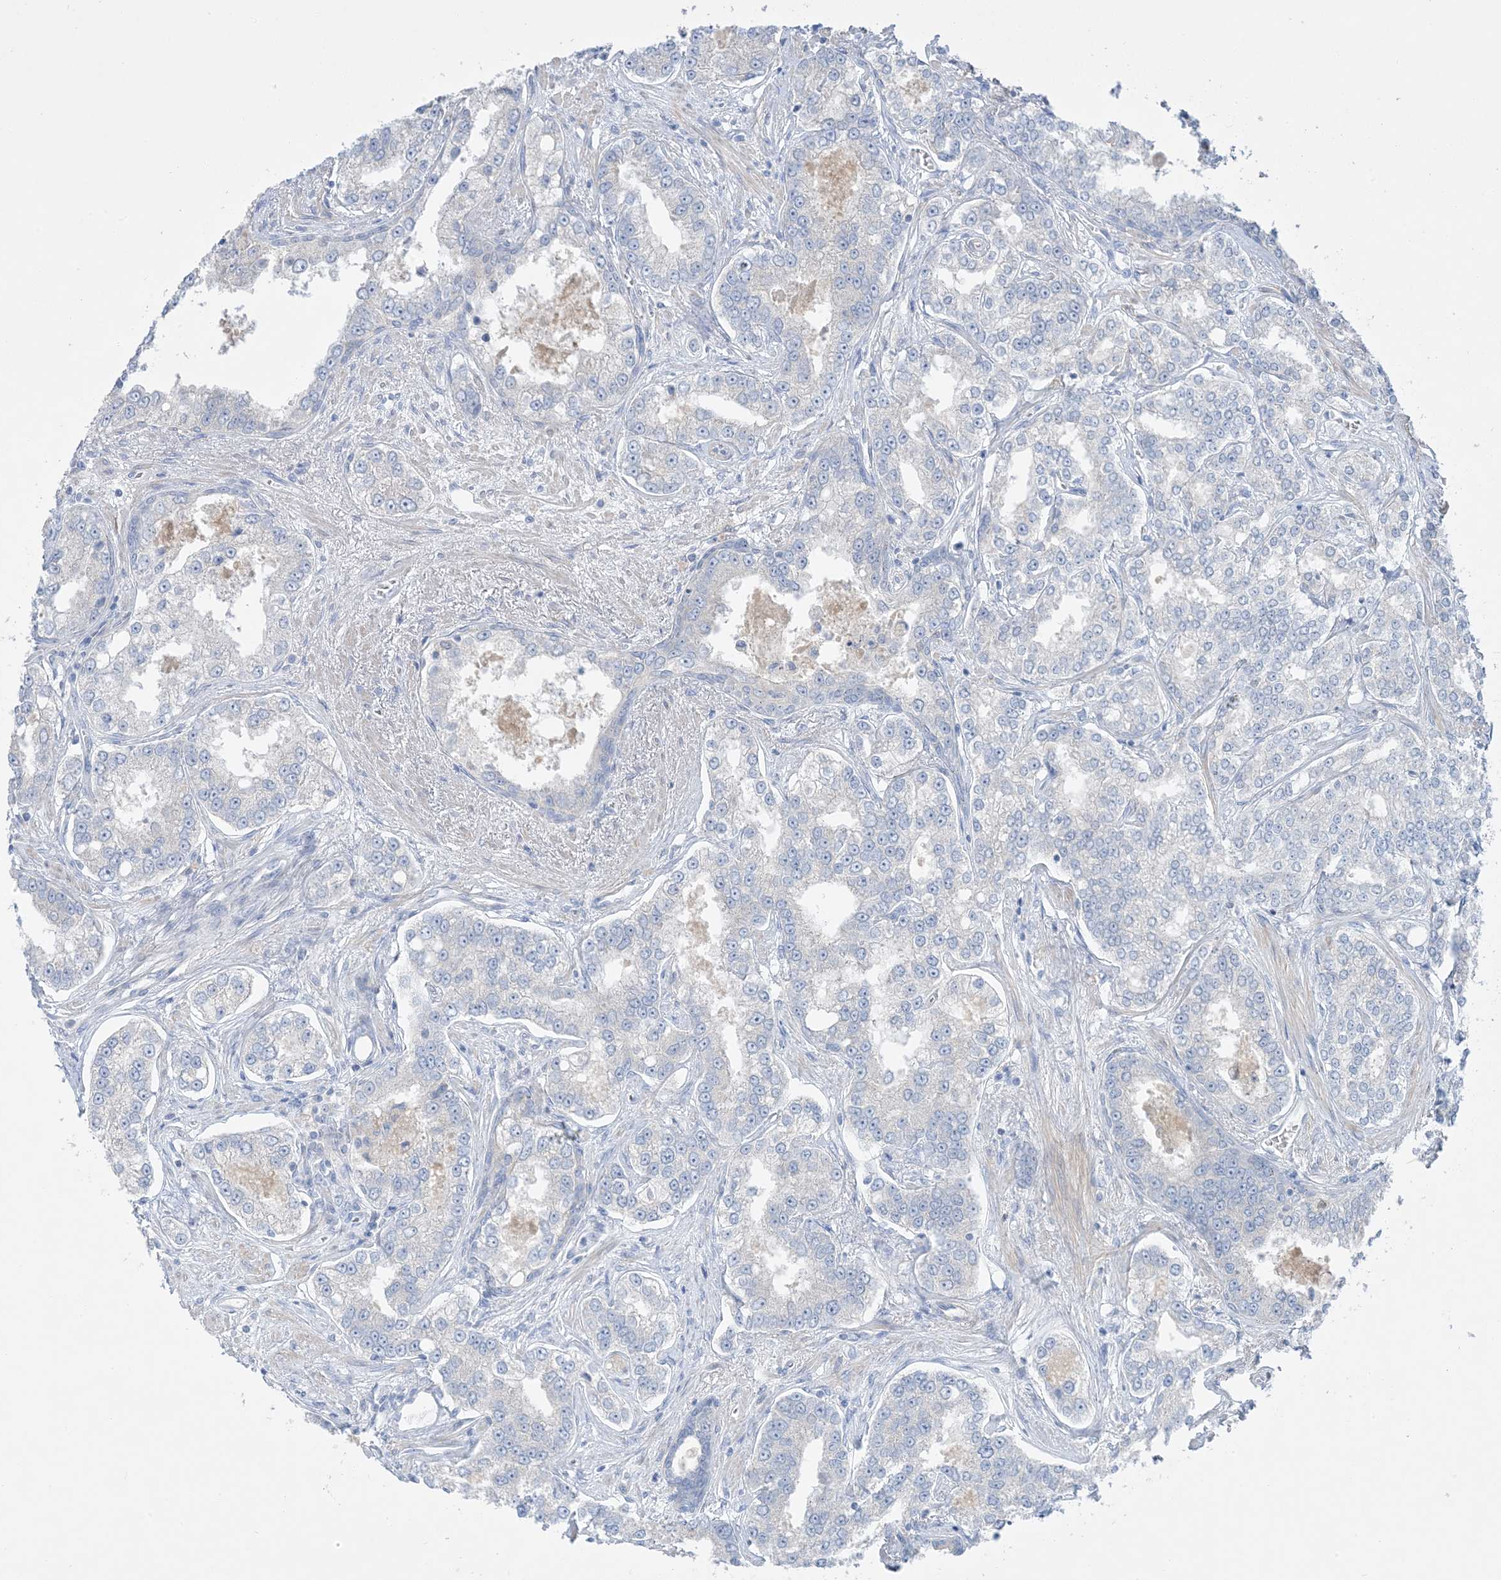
{"staining": {"intensity": "negative", "quantity": "none", "location": "none"}, "tissue": "prostate cancer", "cell_type": "Tumor cells", "image_type": "cancer", "snomed": [{"axis": "morphology", "description": "Normal tissue, NOS"}, {"axis": "morphology", "description": "Adenocarcinoma, High grade"}, {"axis": "topography", "description": "Prostate"}], "caption": "Histopathology image shows no protein expression in tumor cells of adenocarcinoma (high-grade) (prostate) tissue.", "gene": "FAM184A", "patient": {"sex": "male", "age": 83}}